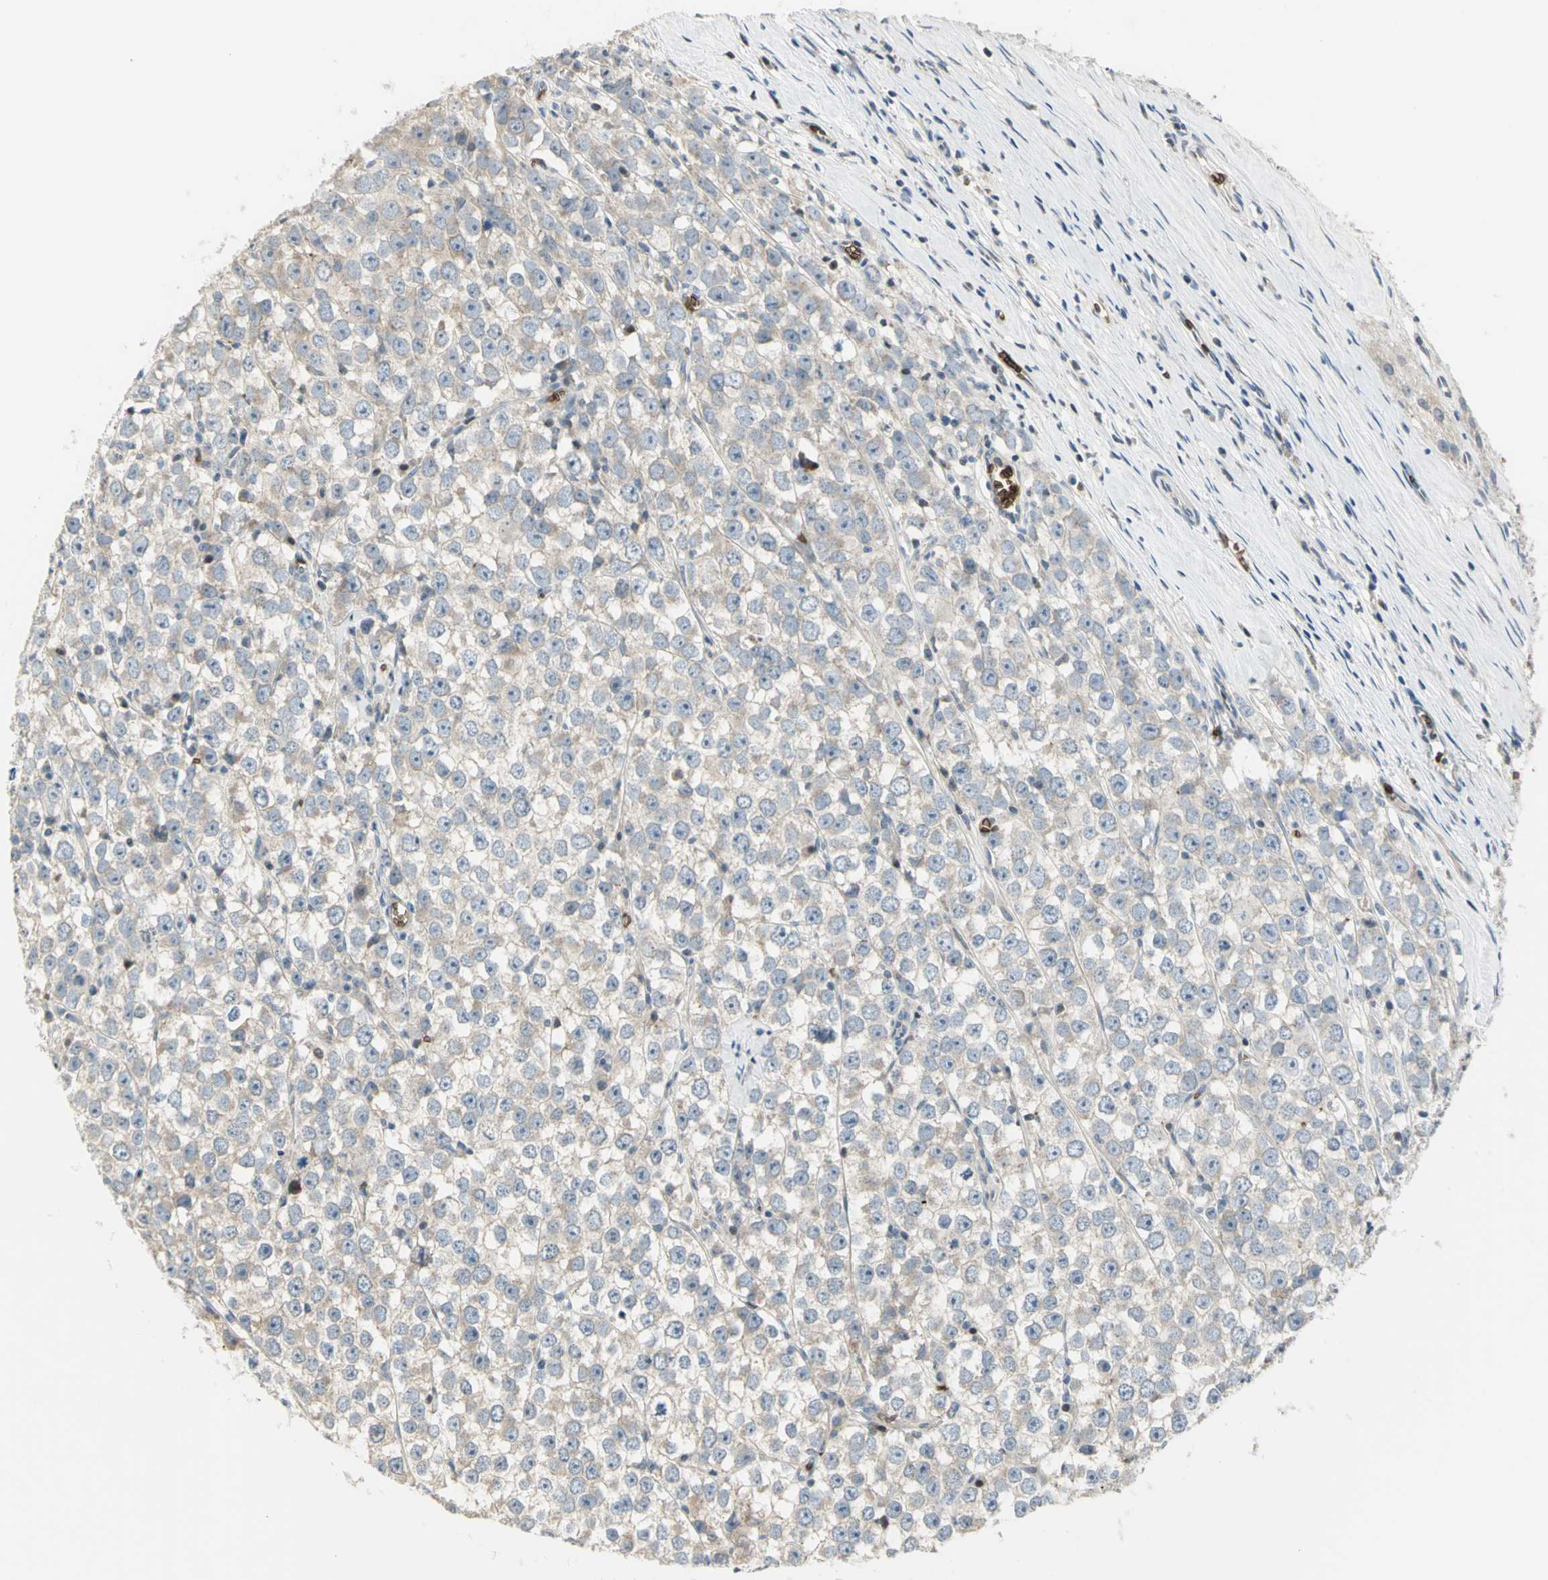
{"staining": {"intensity": "negative", "quantity": "none", "location": "none"}, "tissue": "testis cancer", "cell_type": "Tumor cells", "image_type": "cancer", "snomed": [{"axis": "morphology", "description": "Seminoma, NOS"}, {"axis": "morphology", "description": "Carcinoma, Embryonal, NOS"}, {"axis": "topography", "description": "Testis"}], "caption": "Immunohistochemistry image of testis cancer stained for a protein (brown), which exhibits no expression in tumor cells. Nuclei are stained in blue.", "gene": "ANK1", "patient": {"sex": "male", "age": 52}}